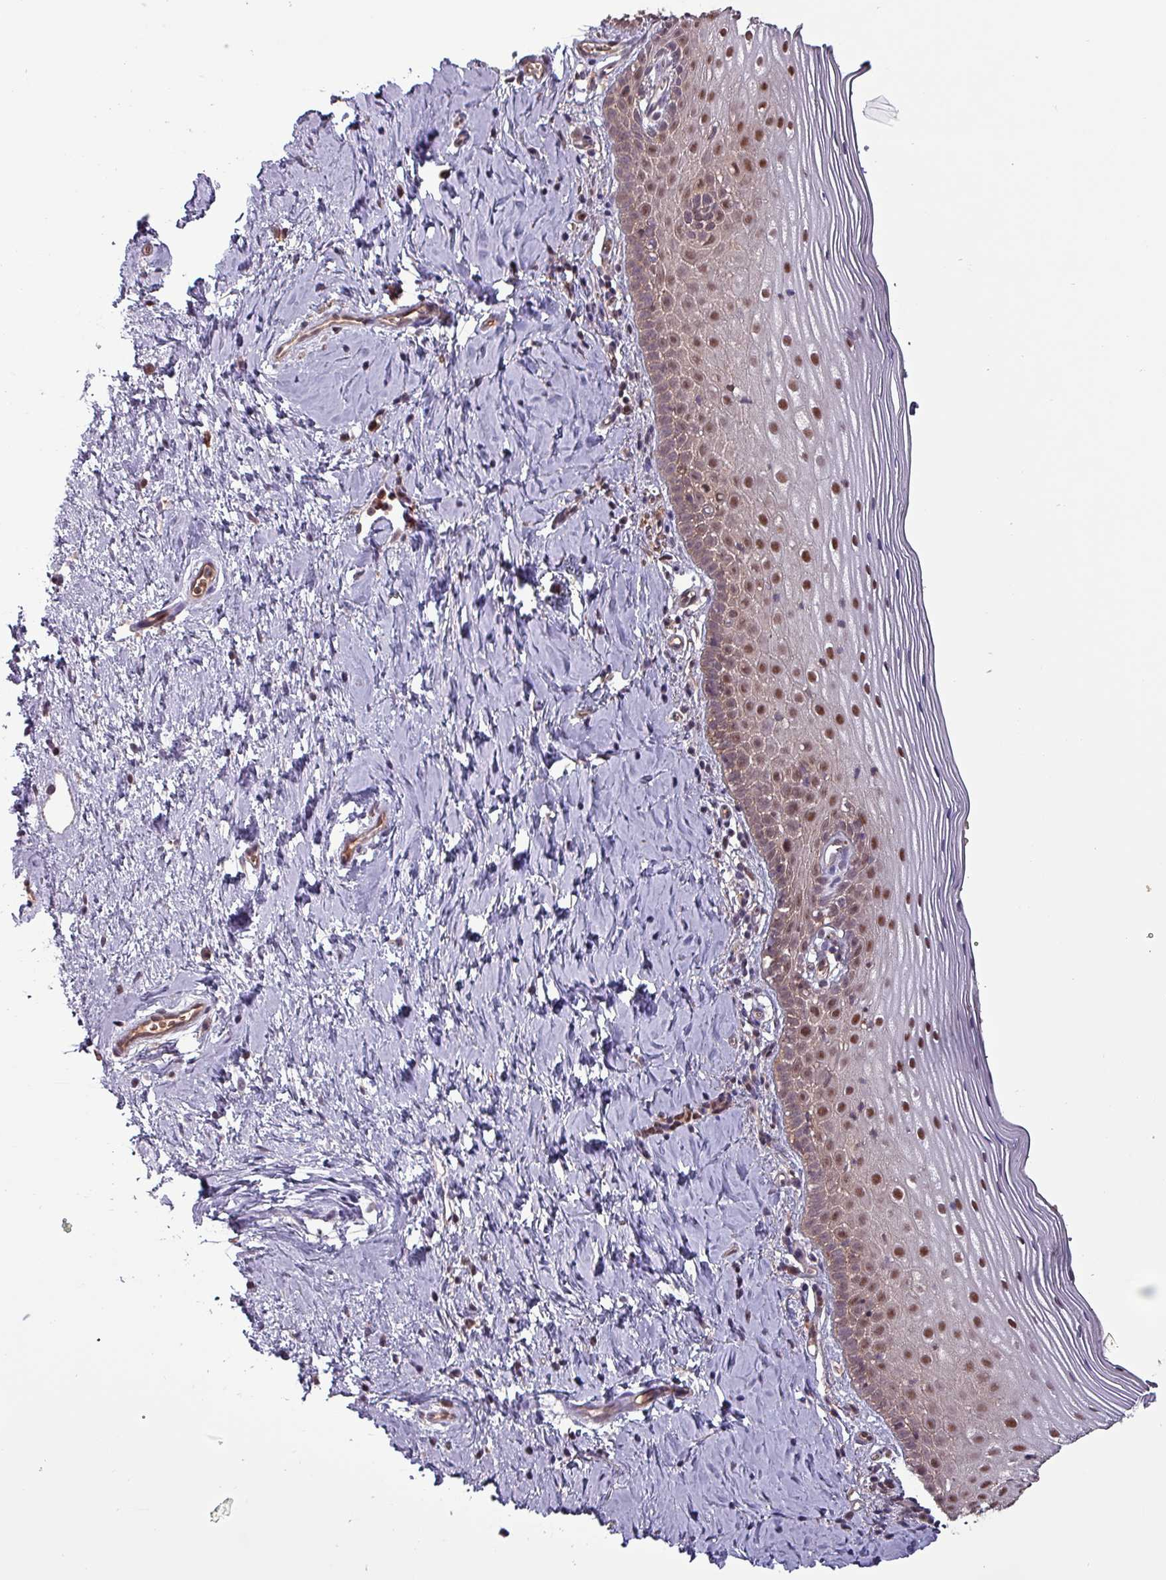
{"staining": {"intensity": "moderate", "quantity": "<25%", "location": "cytoplasmic/membranous,nuclear"}, "tissue": "cervix", "cell_type": "Glandular cells", "image_type": "normal", "snomed": [{"axis": "morphology", "description": "Normal tissue, NOS"}, {"axis": "topography", "description": "Cervix"}], "caption": "Immunohistochemical staining of unremarkable cervix shows moderate cytoplasmic/membranous,nuclear protein expression in about <25% of glandular cells.", "gene": "PSMB8", "patient": {"sex": "female", "age": 44}}